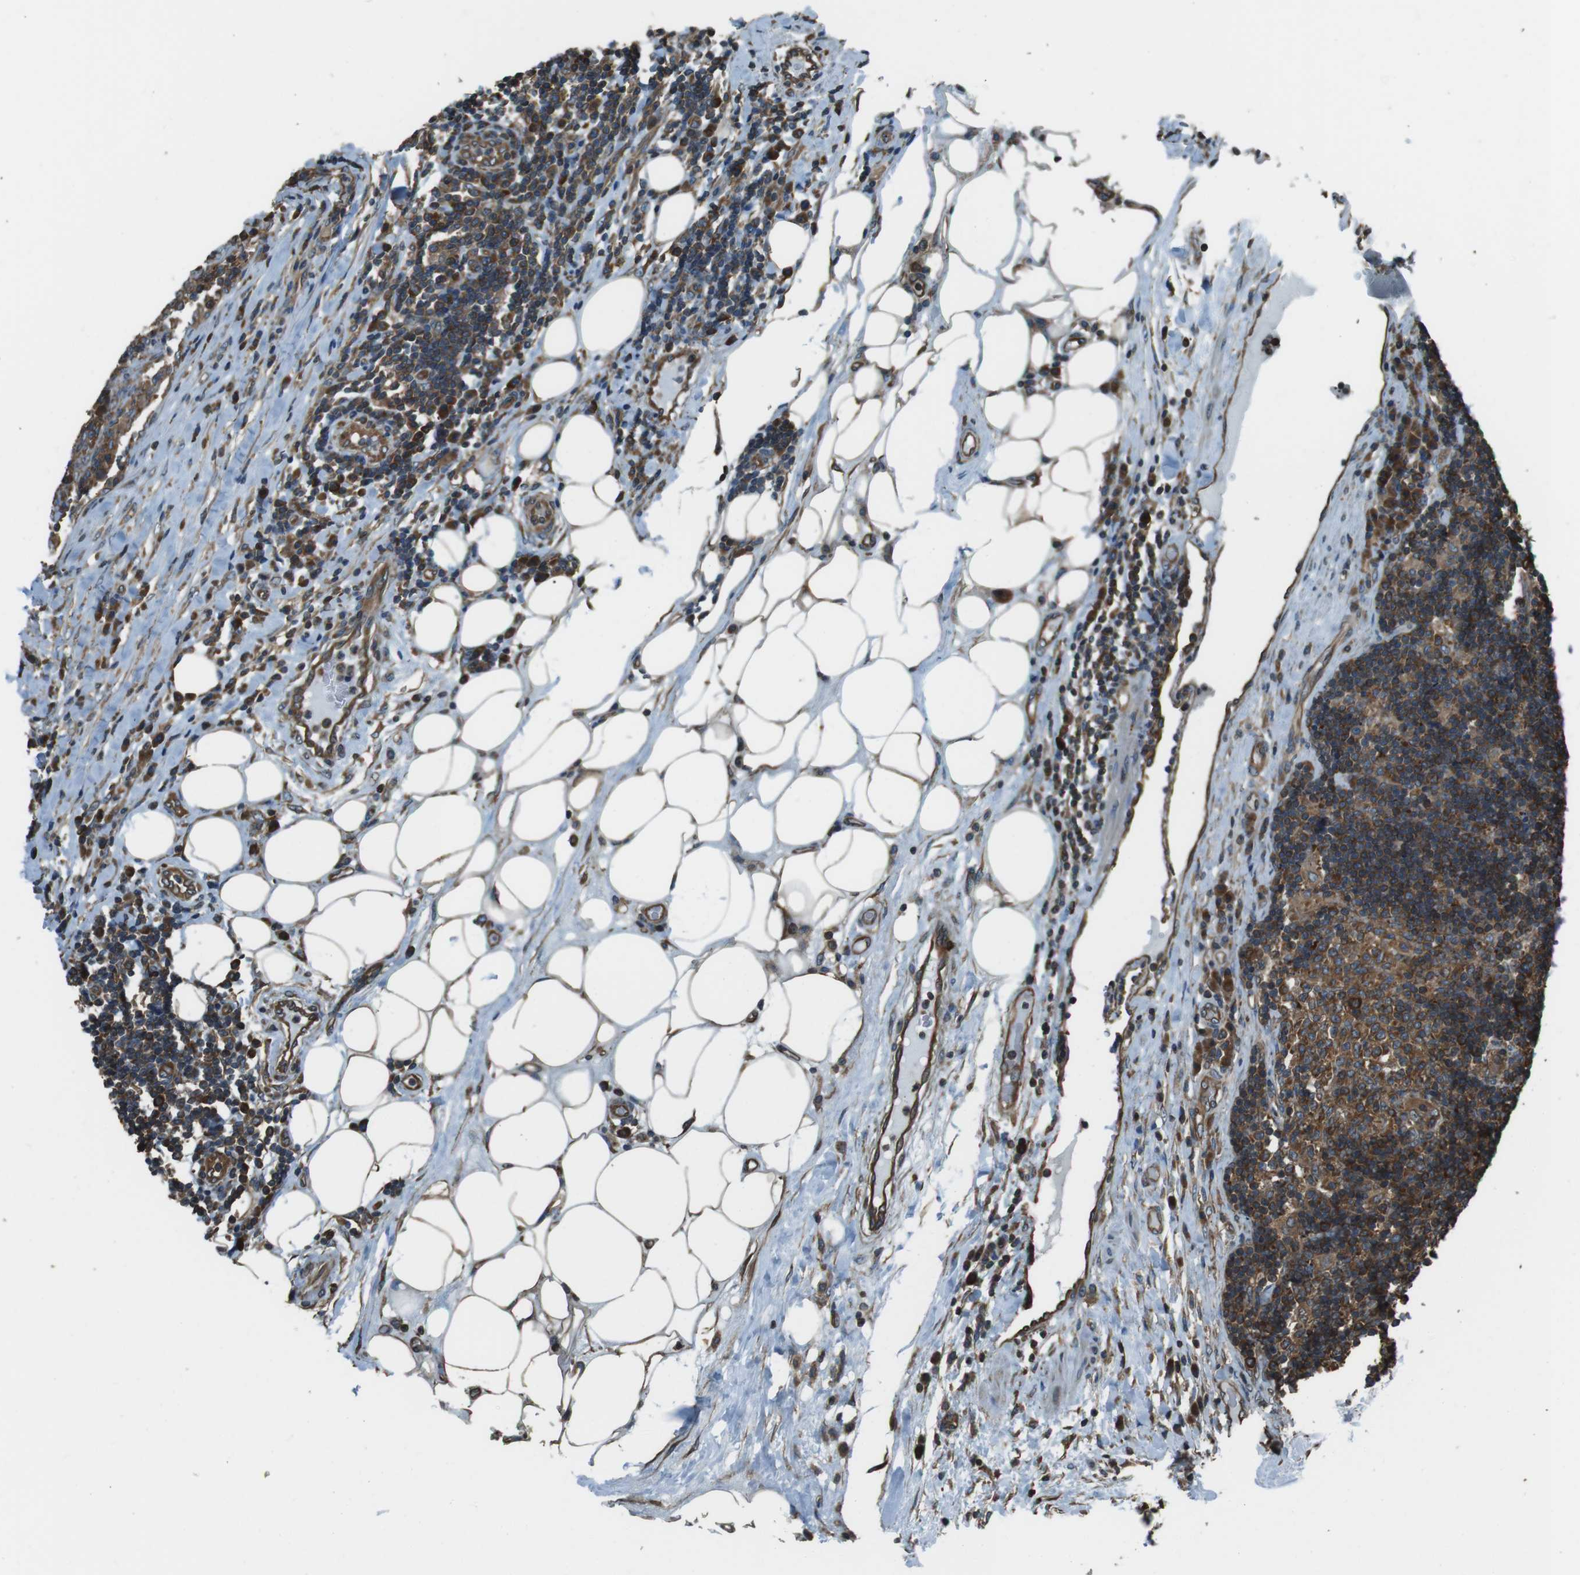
{"staining": {"intensity": "strong", "quantity": ">75%", "location": "cytoplasmic/membranous"}, "tissue": "lymph node", "cell_type": "Germinal center cells", "image_type": "normal", "snomed": [{"axis": "morphology", "description": "Normal tissue, NOS"}, {"axis": "morphology", "description": "Squamous cell carcinoma, metastatic, NOS"}, {"axis": "topography", "description": "Lymph node"}], "caption": "Germinal center cells reveal strong cytoplasmic/membranous expression in approximately >75% of cells in unremarkable lymph node.", "gene": "PA2G4", "patient": {"sex": "female", "age": 53}}